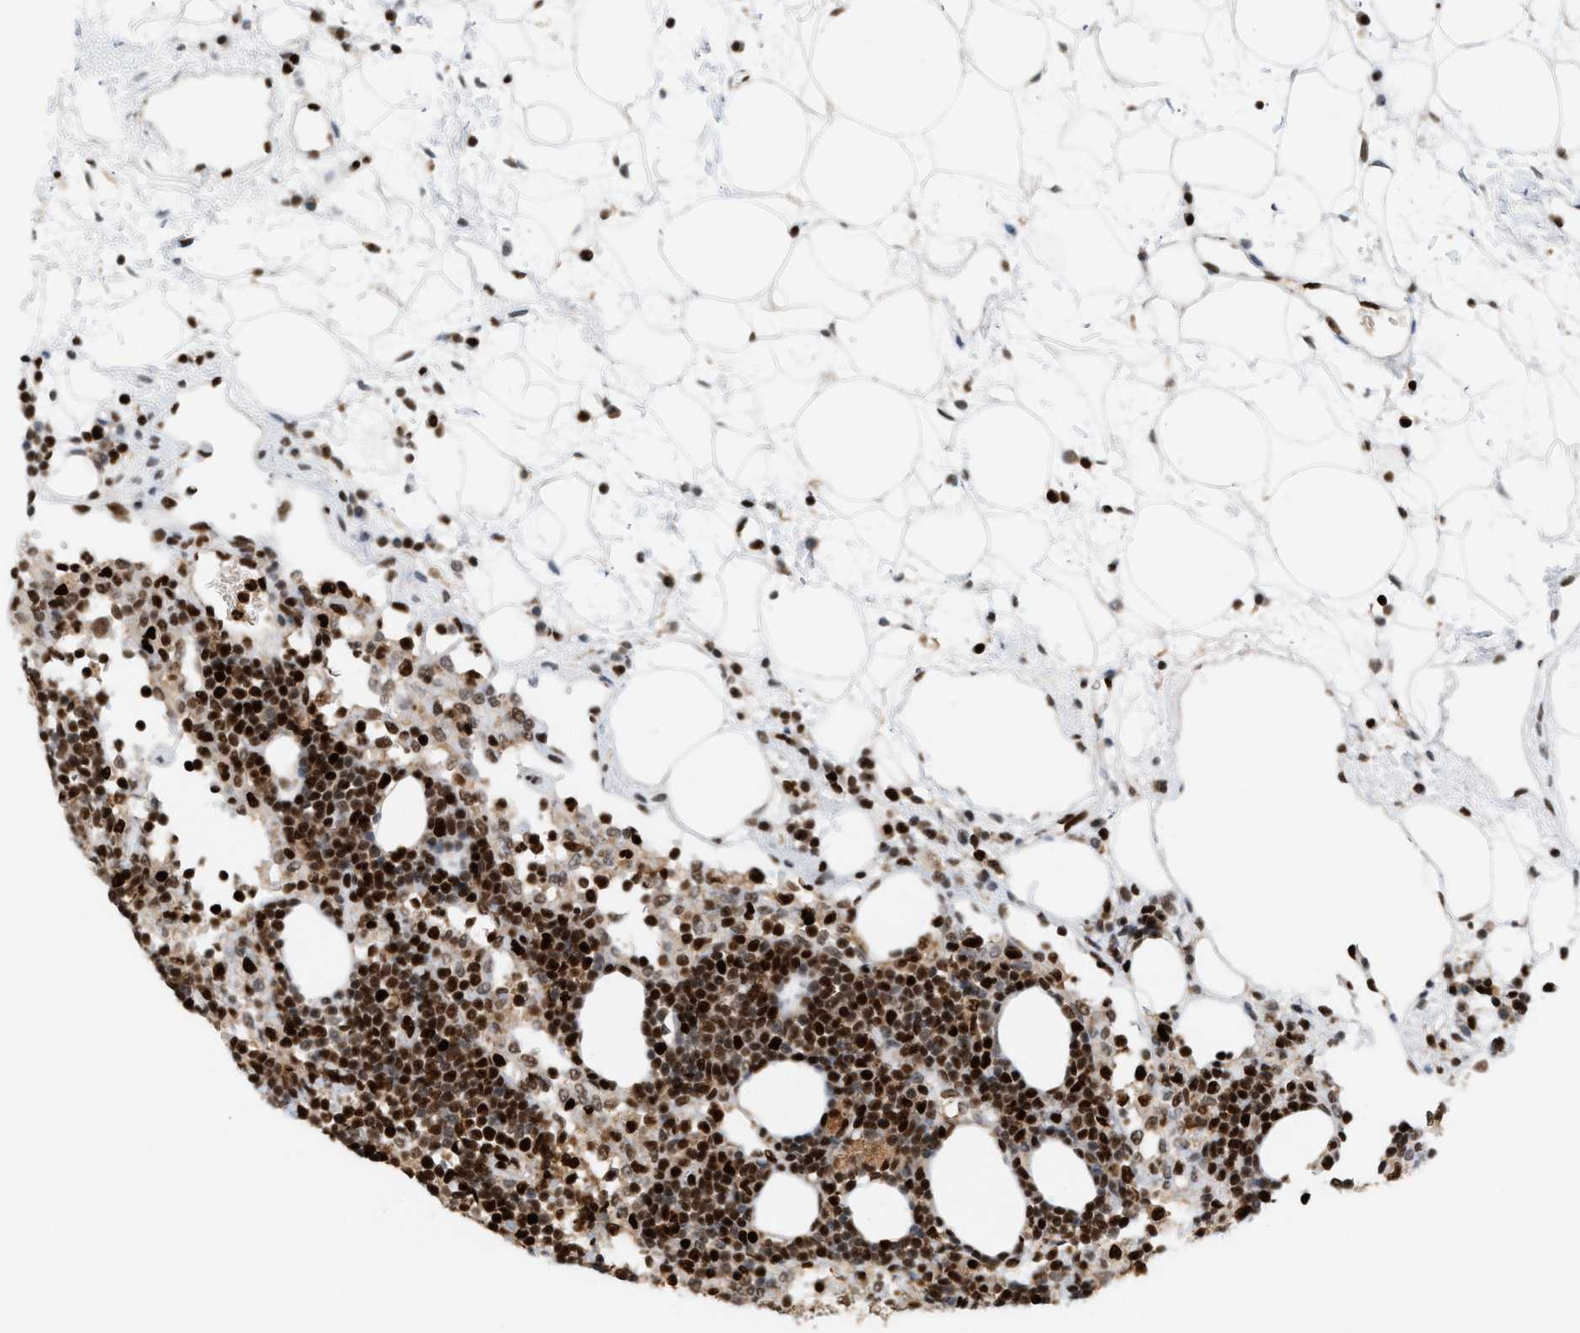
{"staining": {"intensity": "strong", "quantity": ">75%", "location": "nuclear"}, "tissue": "lymph node", "cell_type": "Germinal center cells", "image_type": "normal", "snomed": [{"axis": "morphology", "description": "Normal tissue, NOS"}, {"axis": "morphology", "description": "Carcinoid, malignant, NOS"}, {"axis": "topography", "description": "Lymph node"}], "caption": "Immunohistochemistry image of unremarkable lymph node stained for a protein (brown), which reveals high levels of strong nuclear positivity in approximately >75% of germinal center cells.", "gene": "C17orf49", "patient": {"sex": "male", "age": 47}}